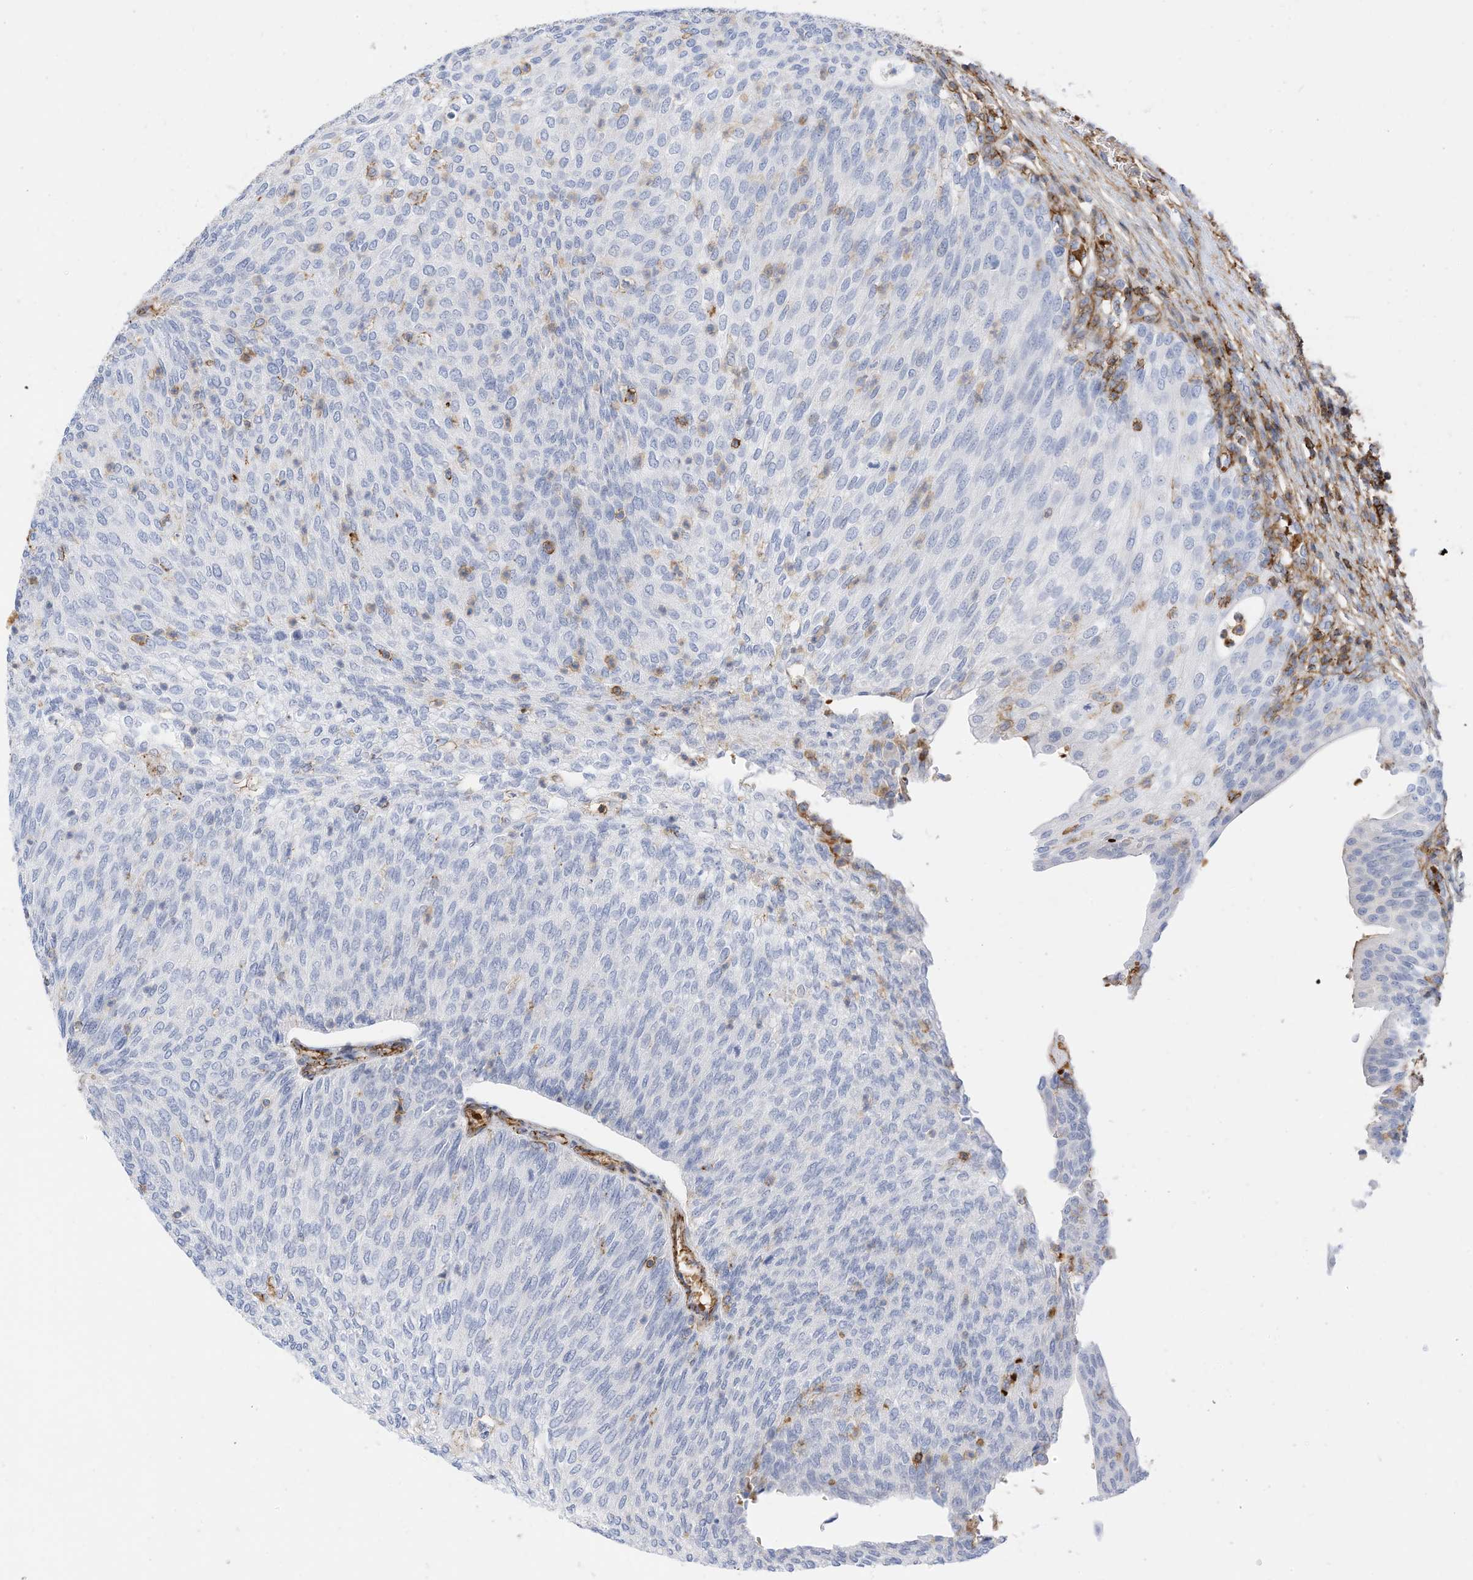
{"staining": {"intensity": "negative", "quantity": "none", "location": "none"}, "tissue": "urothelial cancer", "cell_type": "Tumor cells", "image_type": "cancer", "snomed": [{"axis": "morphology", "description": "Urothelial carcinoma, Low grade"}, {"axis": "topography", "description": "Urinary bladder"}], "caption": "The micrograph shows no staining of tumor cells in urothelial cancer. (DAB (3,3'-diaminobenzidine) immunohistochemistry, high magnification).", "gene": "TXNDC9", "patient": {"sex": "female", "age": 79}}